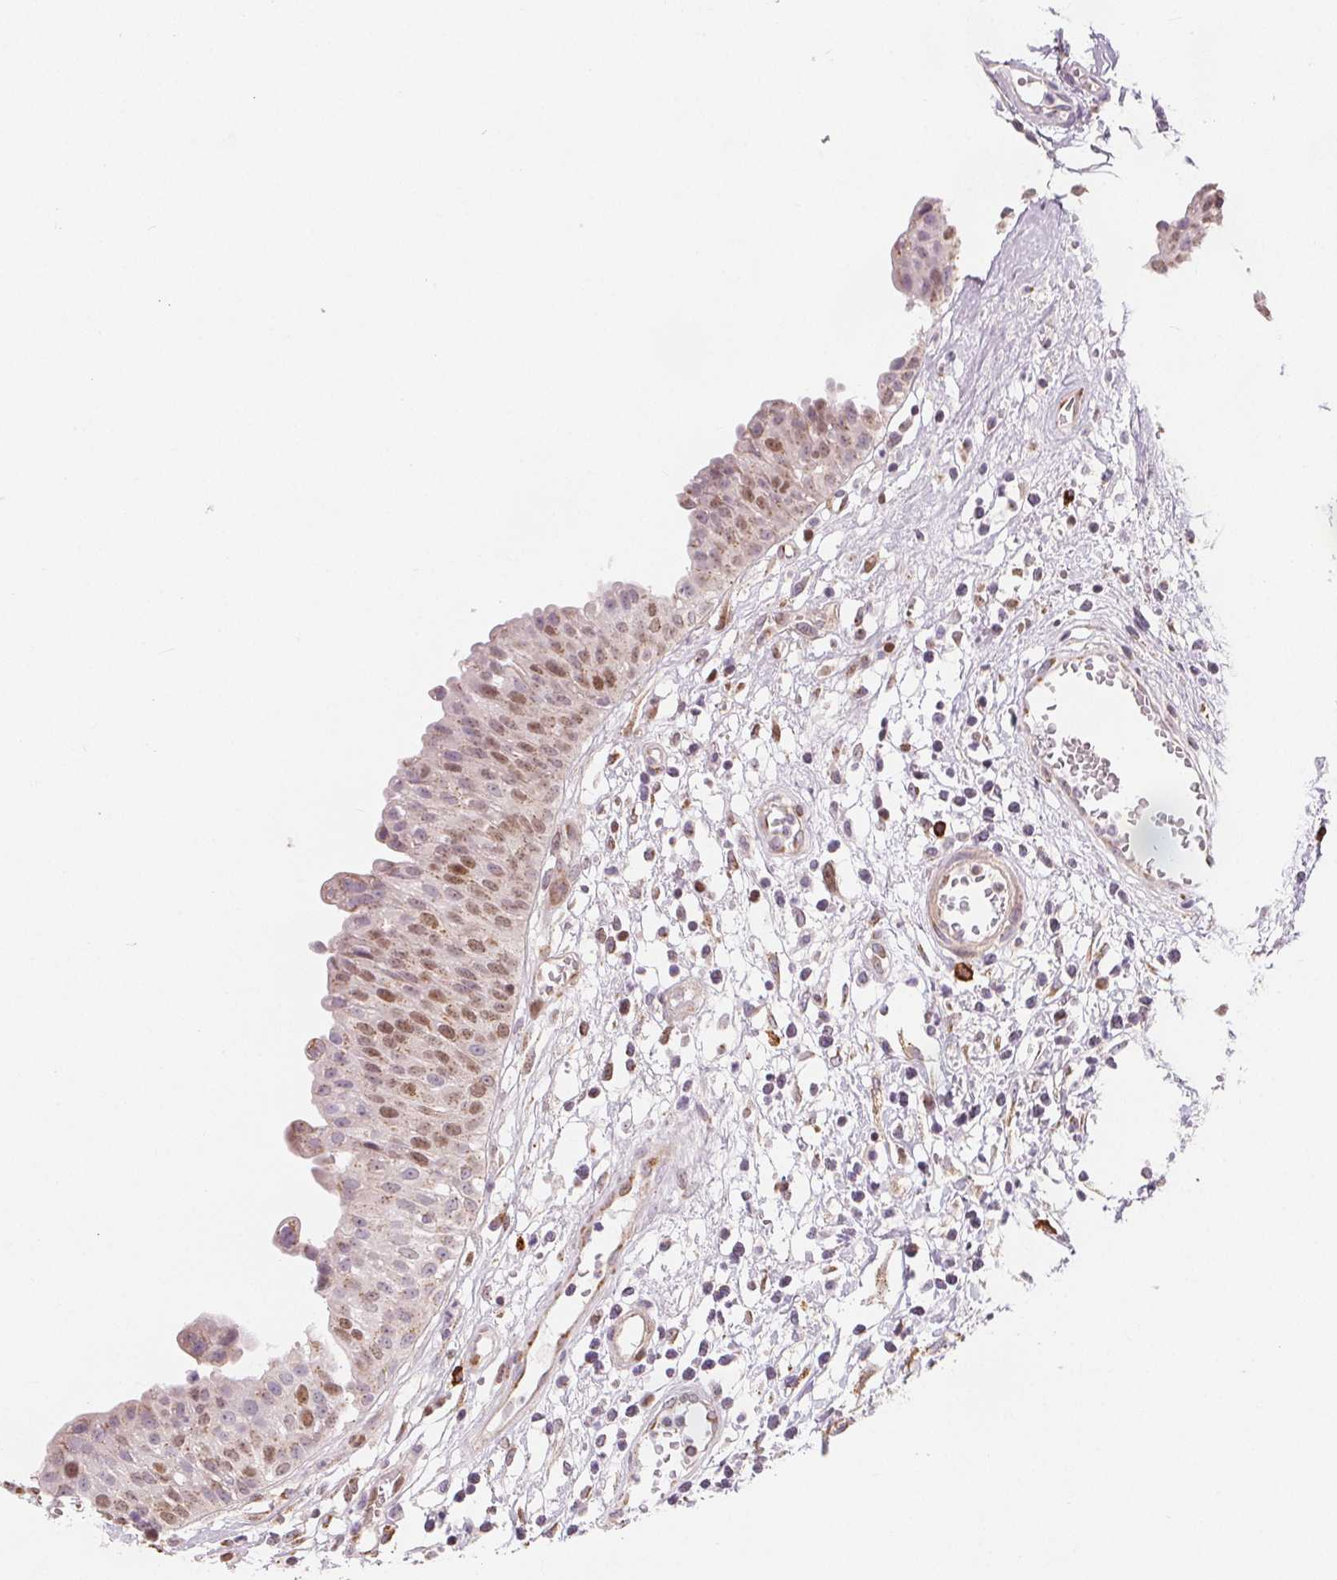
{"staining": {"intensity": "moderate", "quantity": "<25%", "location": "nuclear"}, "tissue": "urinary bladder", "cell_type": "Urothelial cells", "image_type": "normal", "snomed": [{"axis": "morphology", "description": "Normal tissue, NOS"}, {"axis": "topography", "description": "Urinary bladder"}], "caption": "Immunohistochemical staining of unremarkable urinary bladder demonstrates low levels of moderate nuclear staining in approximately <25% of urothelial cells. Nuclei are stained in blue.", "gene": "TIPIN", "patient": {"sex": "male", "age": 64}}